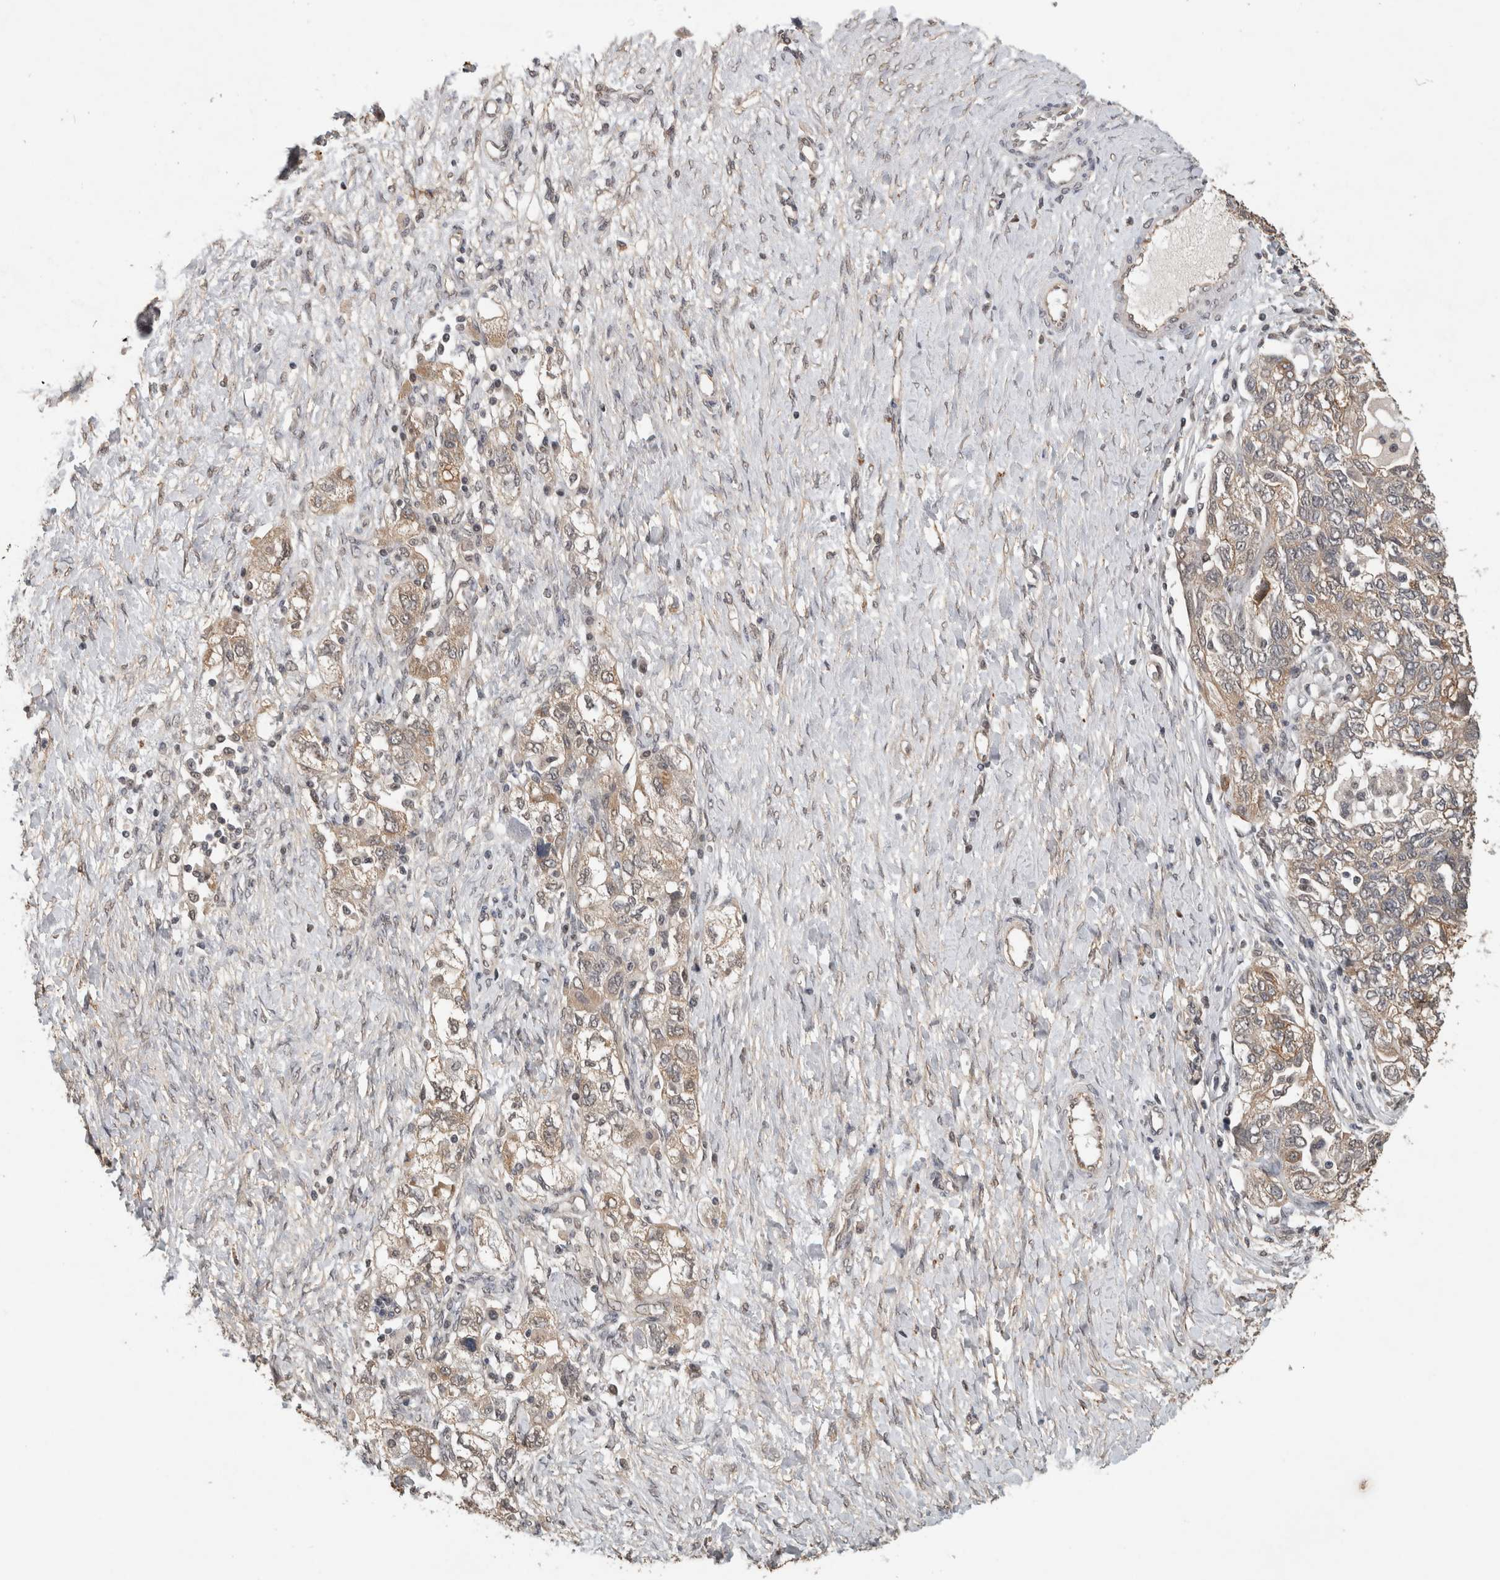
{"staining": {"intensity": "moderate", "quantity": "<25%", "location": "cytoplasmic/membranous"}, "tissue": "ovarian cancer", "cell_type": "Tumor cells", "image_type": "cancer", "snomed": [{"axis": "morphology", "description": "Carcinoma, NOS"}, {"axis": "morphology", "description": "Cystadenocarcinoma, serous, NOS"}, {"axis": "topography", "description": "Ovary"}], "caption": "Moderate cytoplasmic/membranous expression is appreciated in approximately <25% of tumor cells in ovarian cancer (carcinoma).", "gene": "RHPN1", "patient": {"sex": "female", "age": 69}}